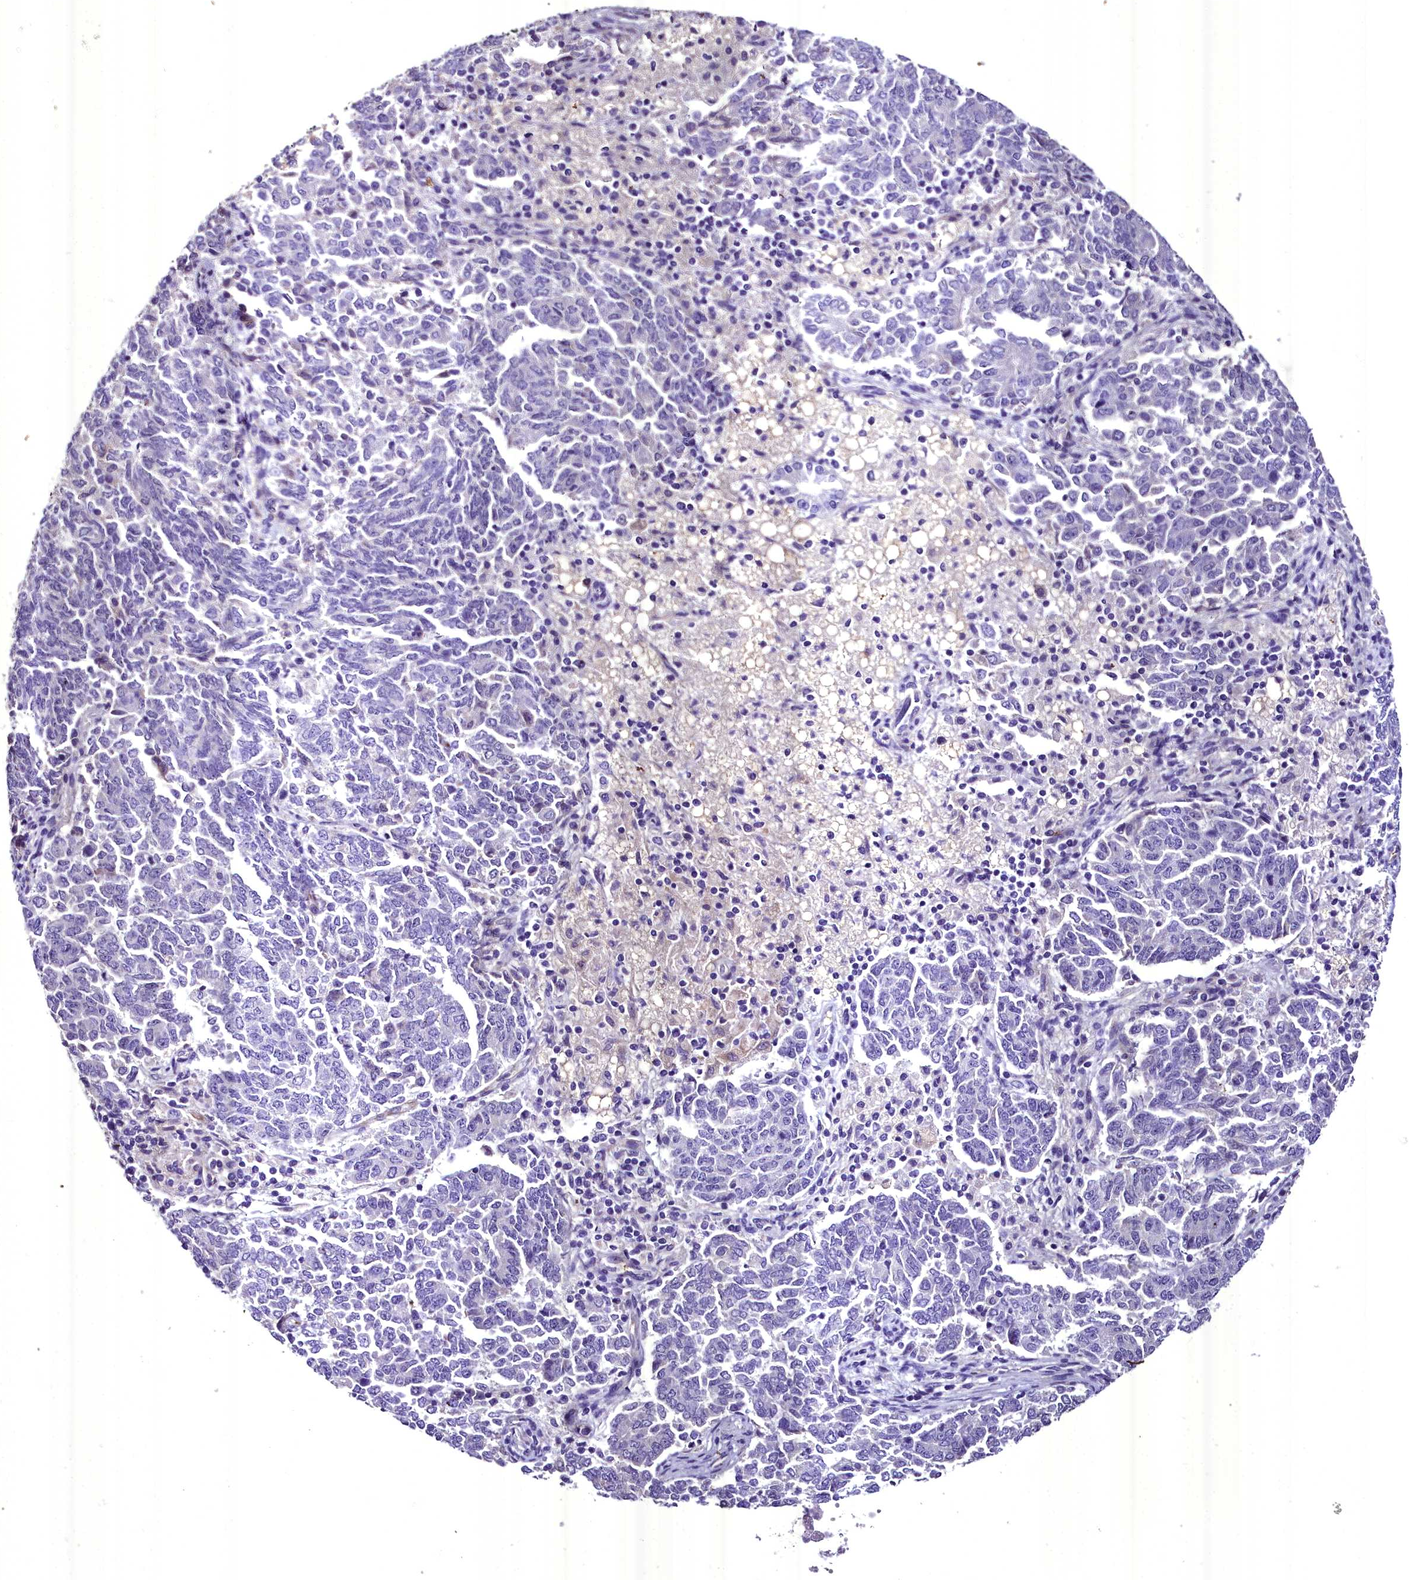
{"staining": {"intensity": "negative", "quantity": "none", "location": "none"}, "tissue": "endometrial cancer", "cell_type": "Tumor cells", "image_type": "cancer", "snomed": [{"axis": "morphology", "description": "Adenocarcinoma, NOS"}, {"axis": "topography", "description": "Endometrium"}], "caption": "Immunohistochemical staining of human adenocarcinoma (endometrial) exhibits no significant staining in tumor cells. Brightfield microscopy of IHC stained with DAB (brown) and hematoxylin (blue), captured at high magnification.", "gene": "MS4A18", "patient": {"sex": "female", "age": 80}}